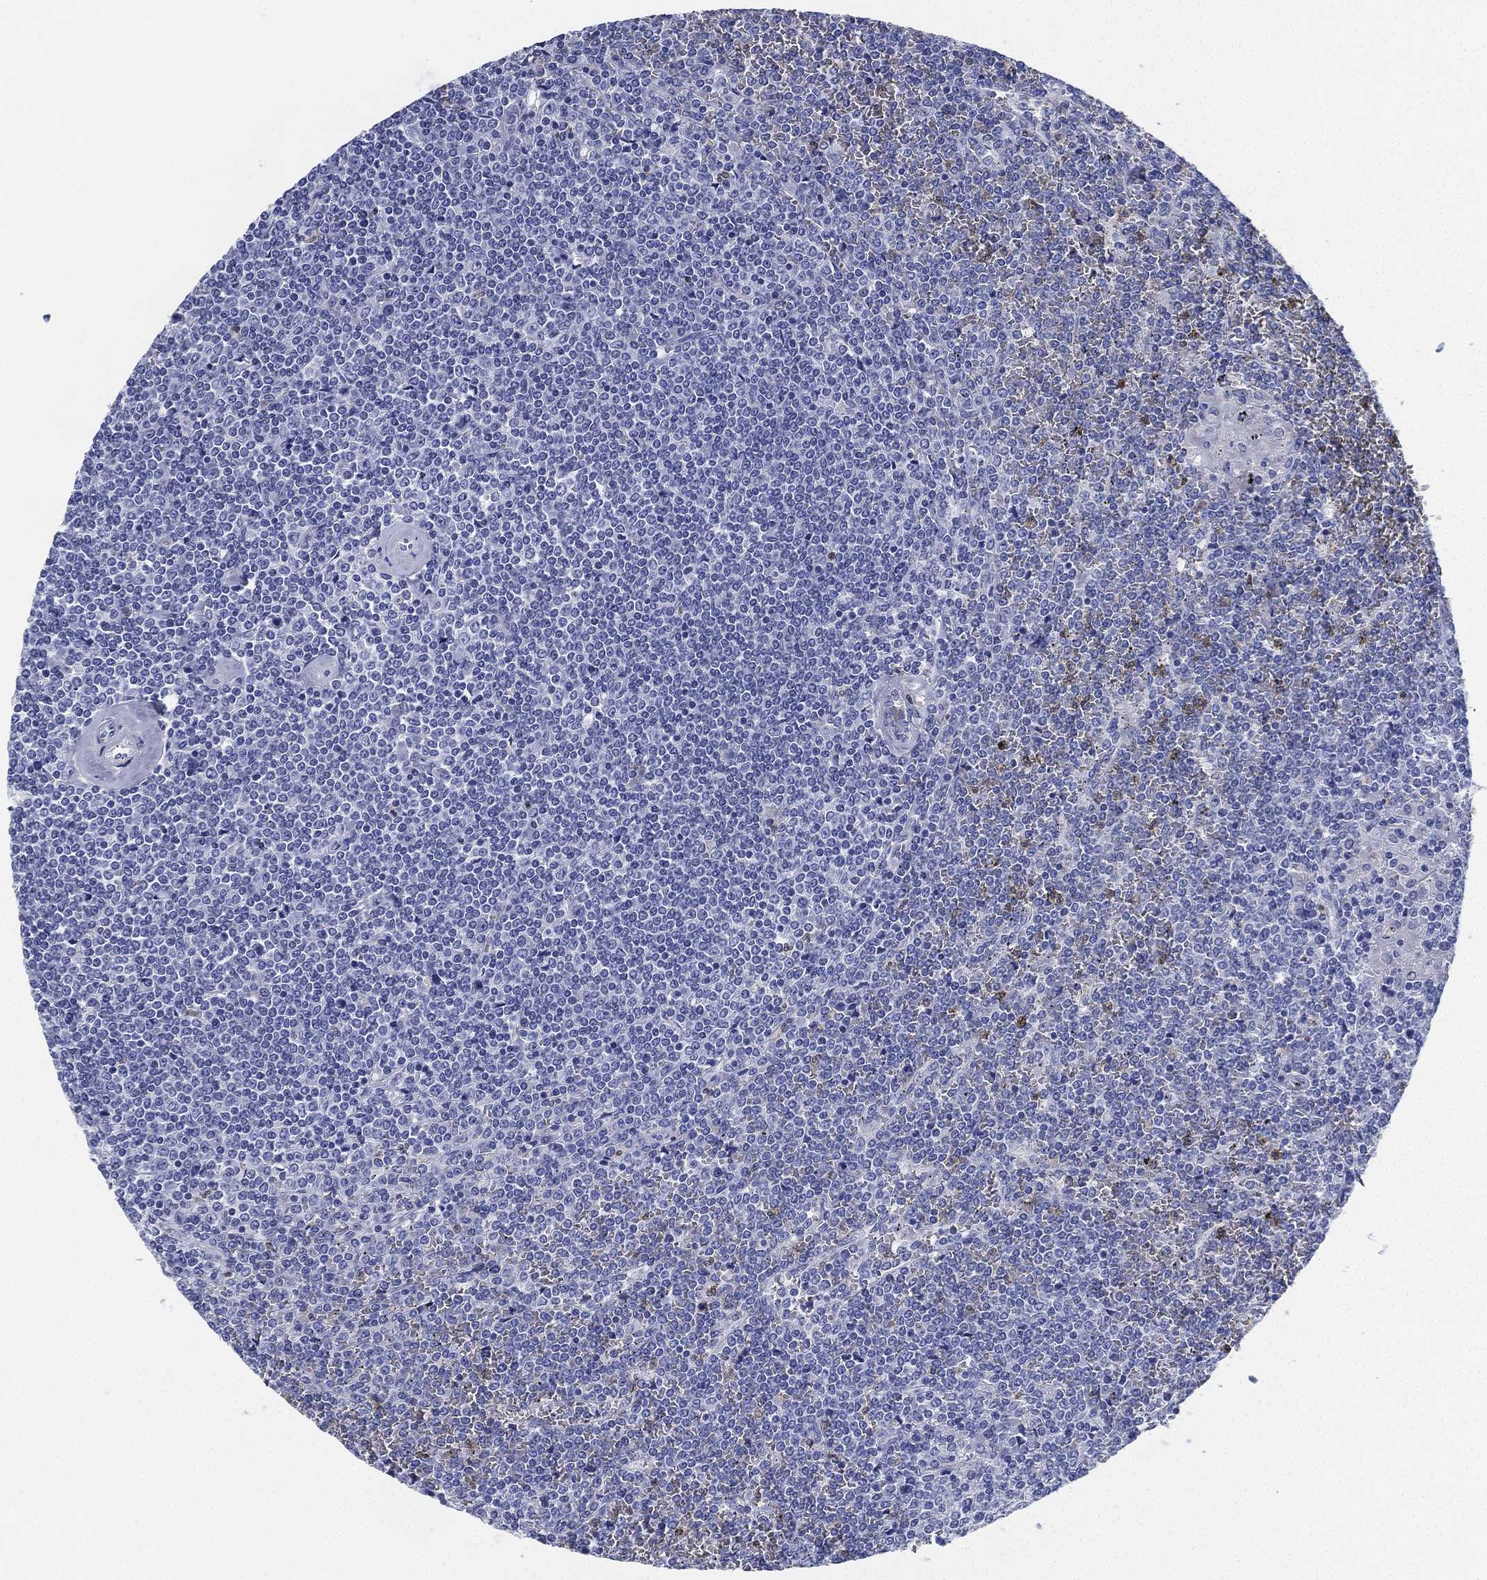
{"staining": {"intensity": "negative", "quantity": "none", "location": "none"}, "tissue": "lymphoma", "cell_type": "Tumor cells", "image_type": "cancer", "snomed": [{"axis": "morphology", "description": "Malignant lymphoma, non-Hodgkin's type, Low grade"}, {"axis": "topography", "description": "Spleen"}], "caption": "Malignant lymphoma, non-Hodgkin's type (low-grade) was stained to show a protein in brown. There is no significant expression in tumor cells.", "gene": "DEFB121", "patient": {"sex": "female", "age": 19}}